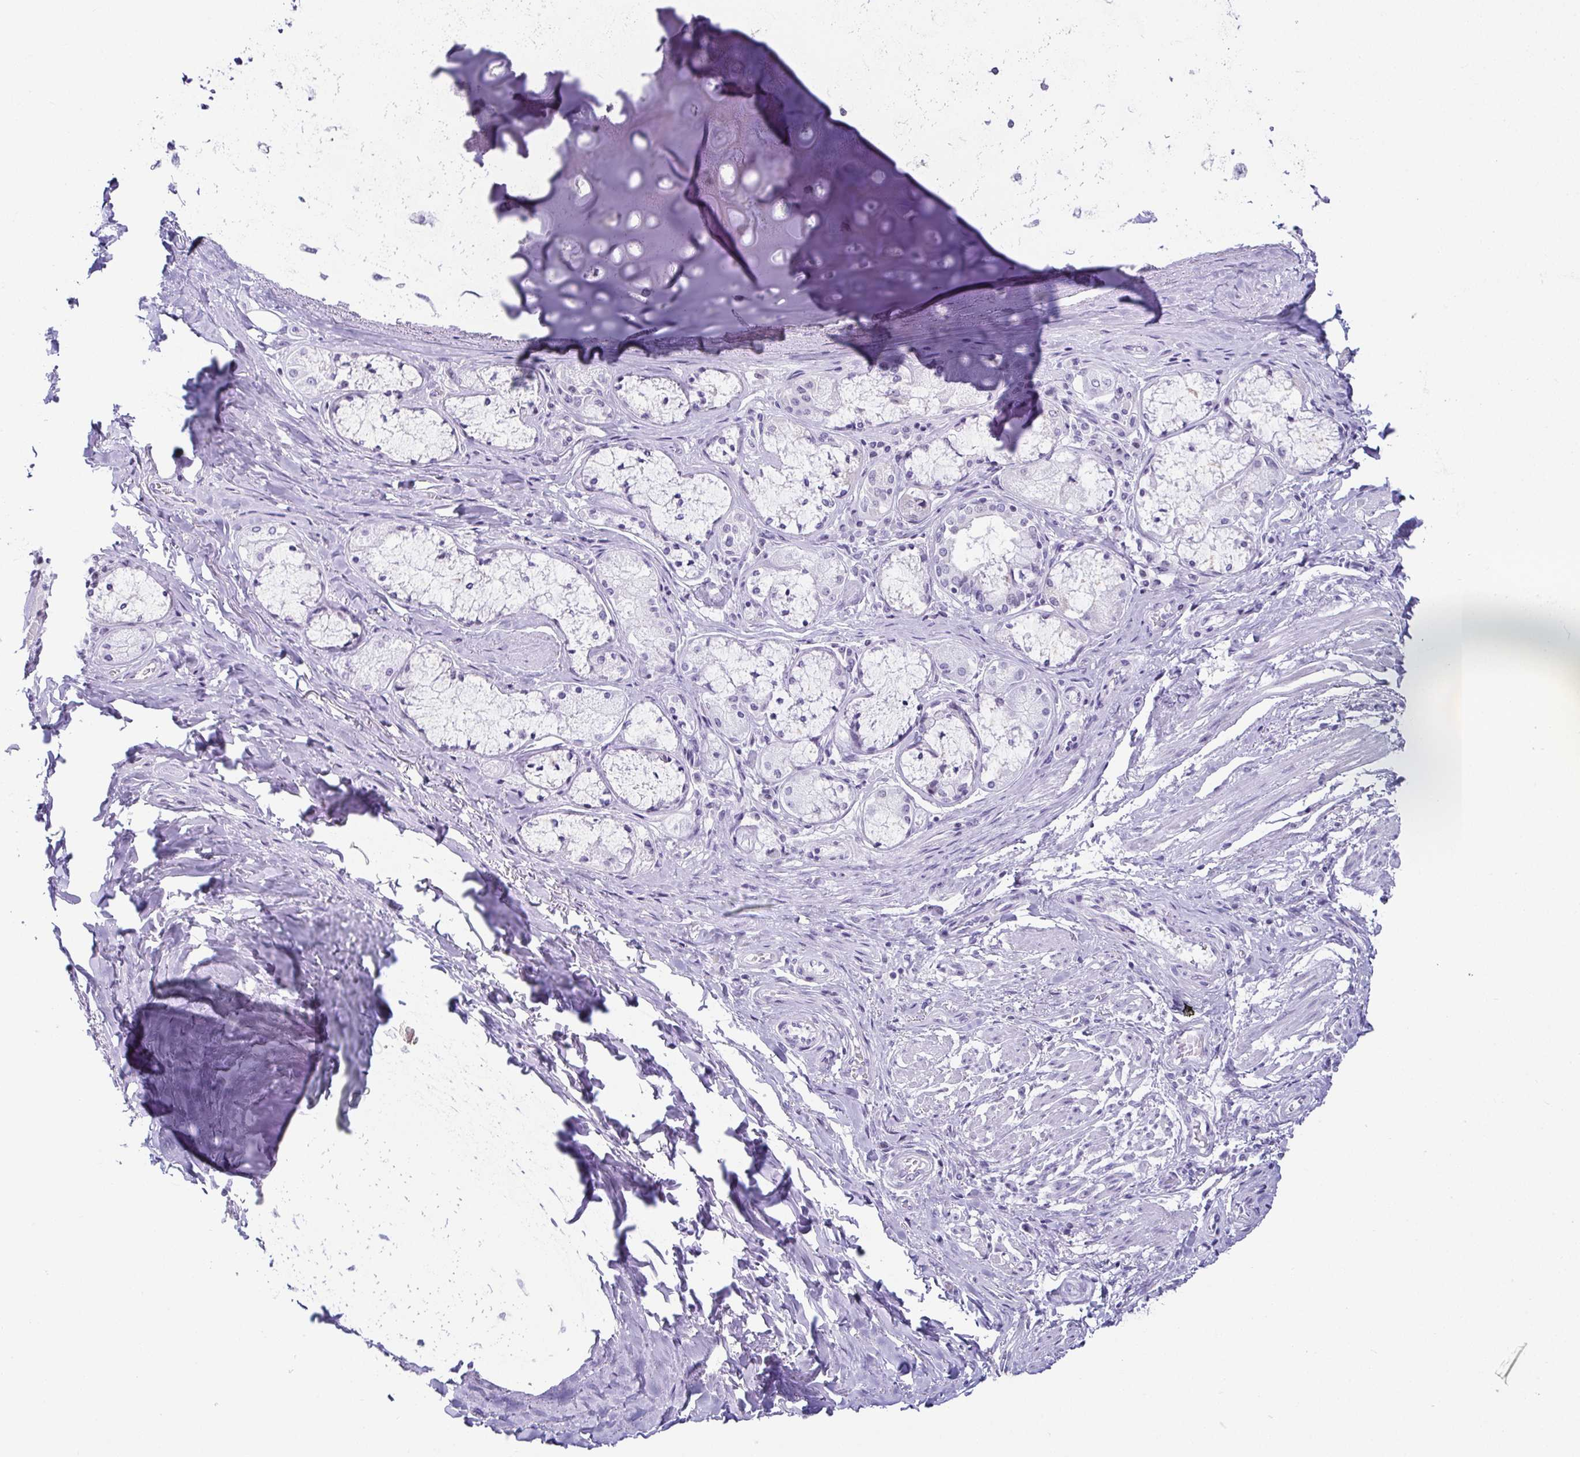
{"staining": {"intensity": "negative", "quantity": "none", "location": "none"}, "tissue": "adipose tissue", "cell_type": "Adipocytes", "image_type": "normal", "snomed": [{"axis": "morphology", "description": "Normal tissue, NOS"}, {"axis": "topography", "description": "Cartilage tissue"}, {"axis": "topography", "description": "Bronchus"}], "caption": "A high-resolution micrograph shows immunohistochemistry (IHC) staining of benign adipose tissue, which exhibits no significant expression in adipocytes.", "gene": "ESX1", "patient": {"sex": "male", "age": 64}}